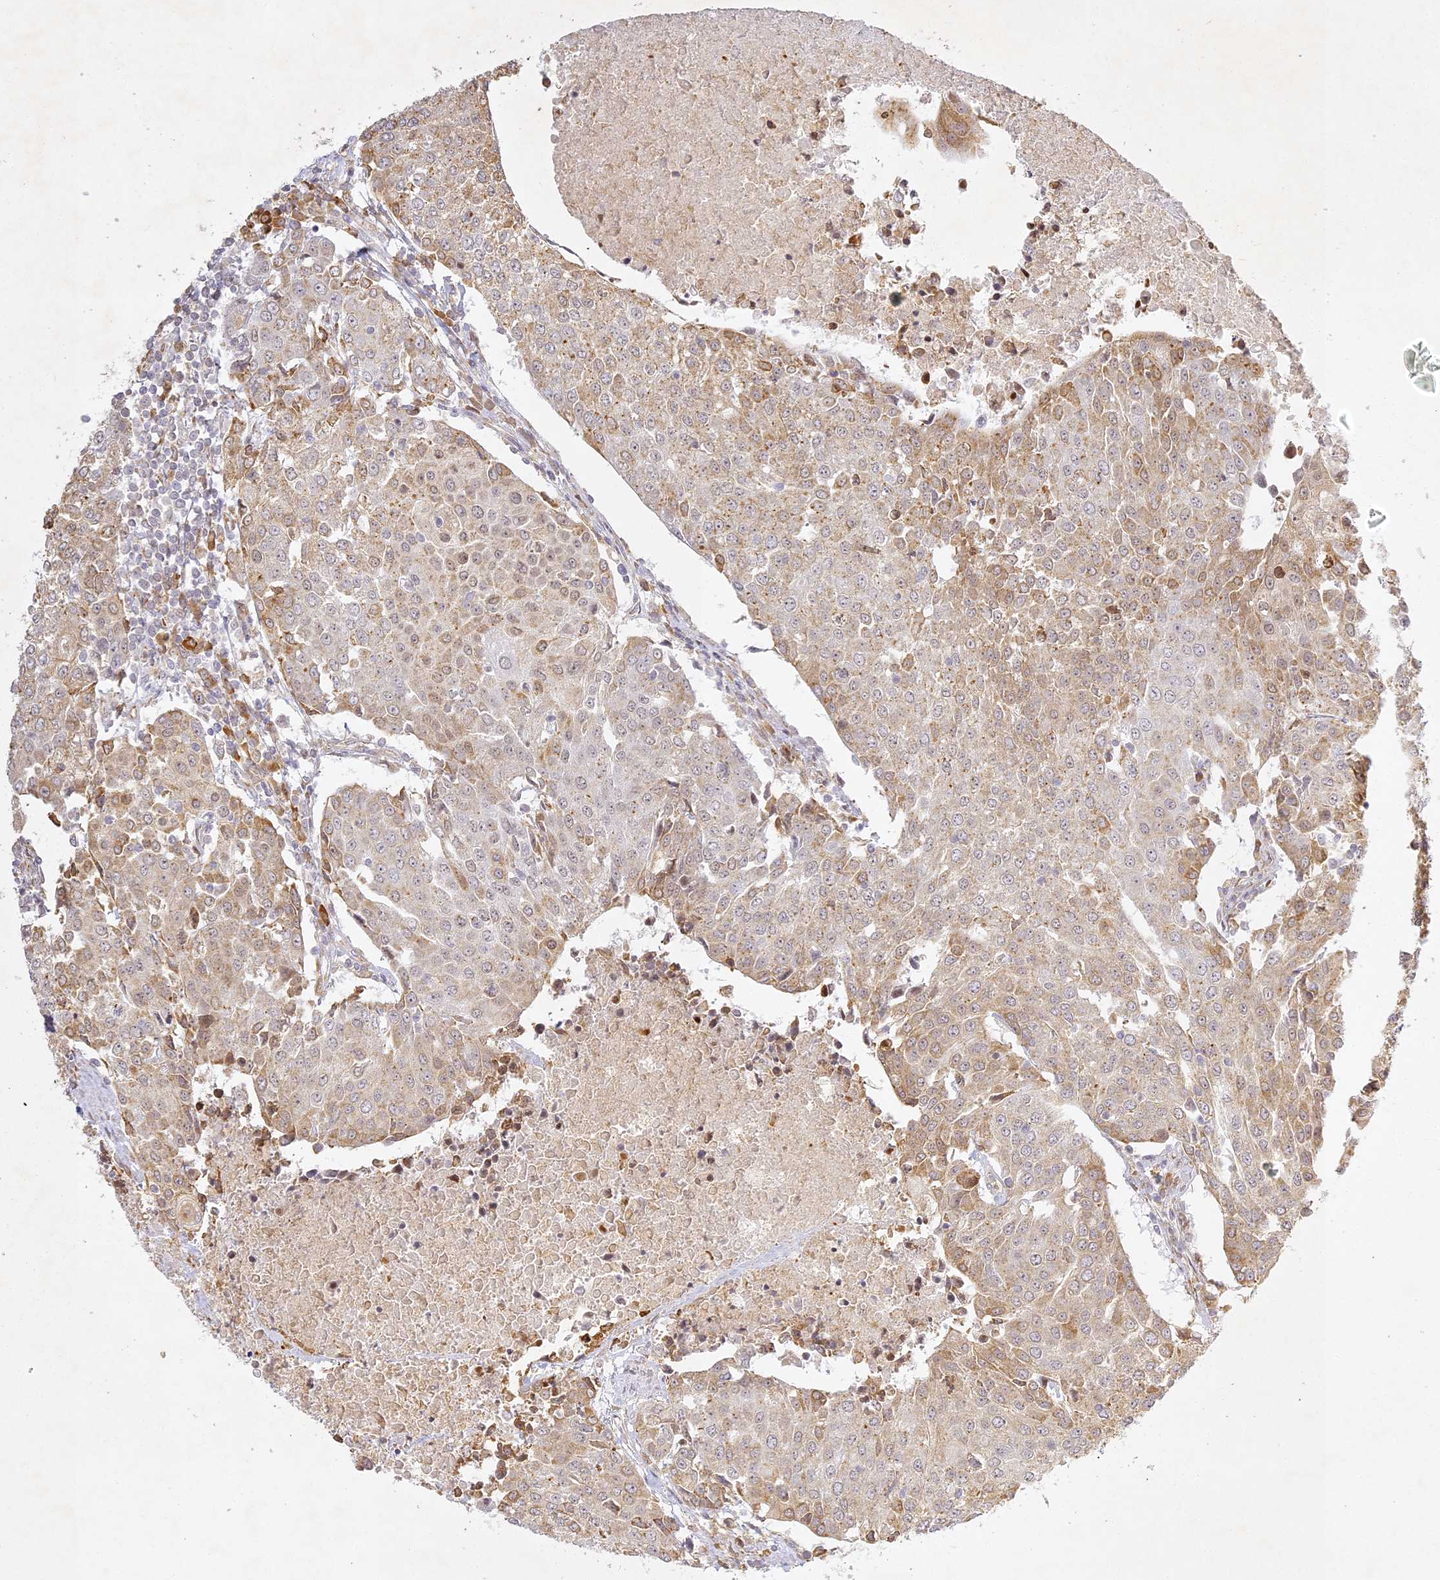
{"staining": {"intensity": "weak", "quantity": "25%-75%", "location": "cytoplasmic/membranous"}, "tissue": "urothelial cancer", "cell_type": "Tumor cells", "image_type": "cancer", "snomed": [{"axis": "morphology", "description": "Urothelial carcinoma, High grade"}, {"axis": "topography", "description": "Urinary bladder"}], "caption": "Immunohistochemistry (IHC) of human urothelial cancer demonstrates low levels of weak cytoplasmic/membranous staining in about 25%-75% of tumor cells.", "gene": "SLC30A5", "patient": {"sex": "female", "age": 85}}